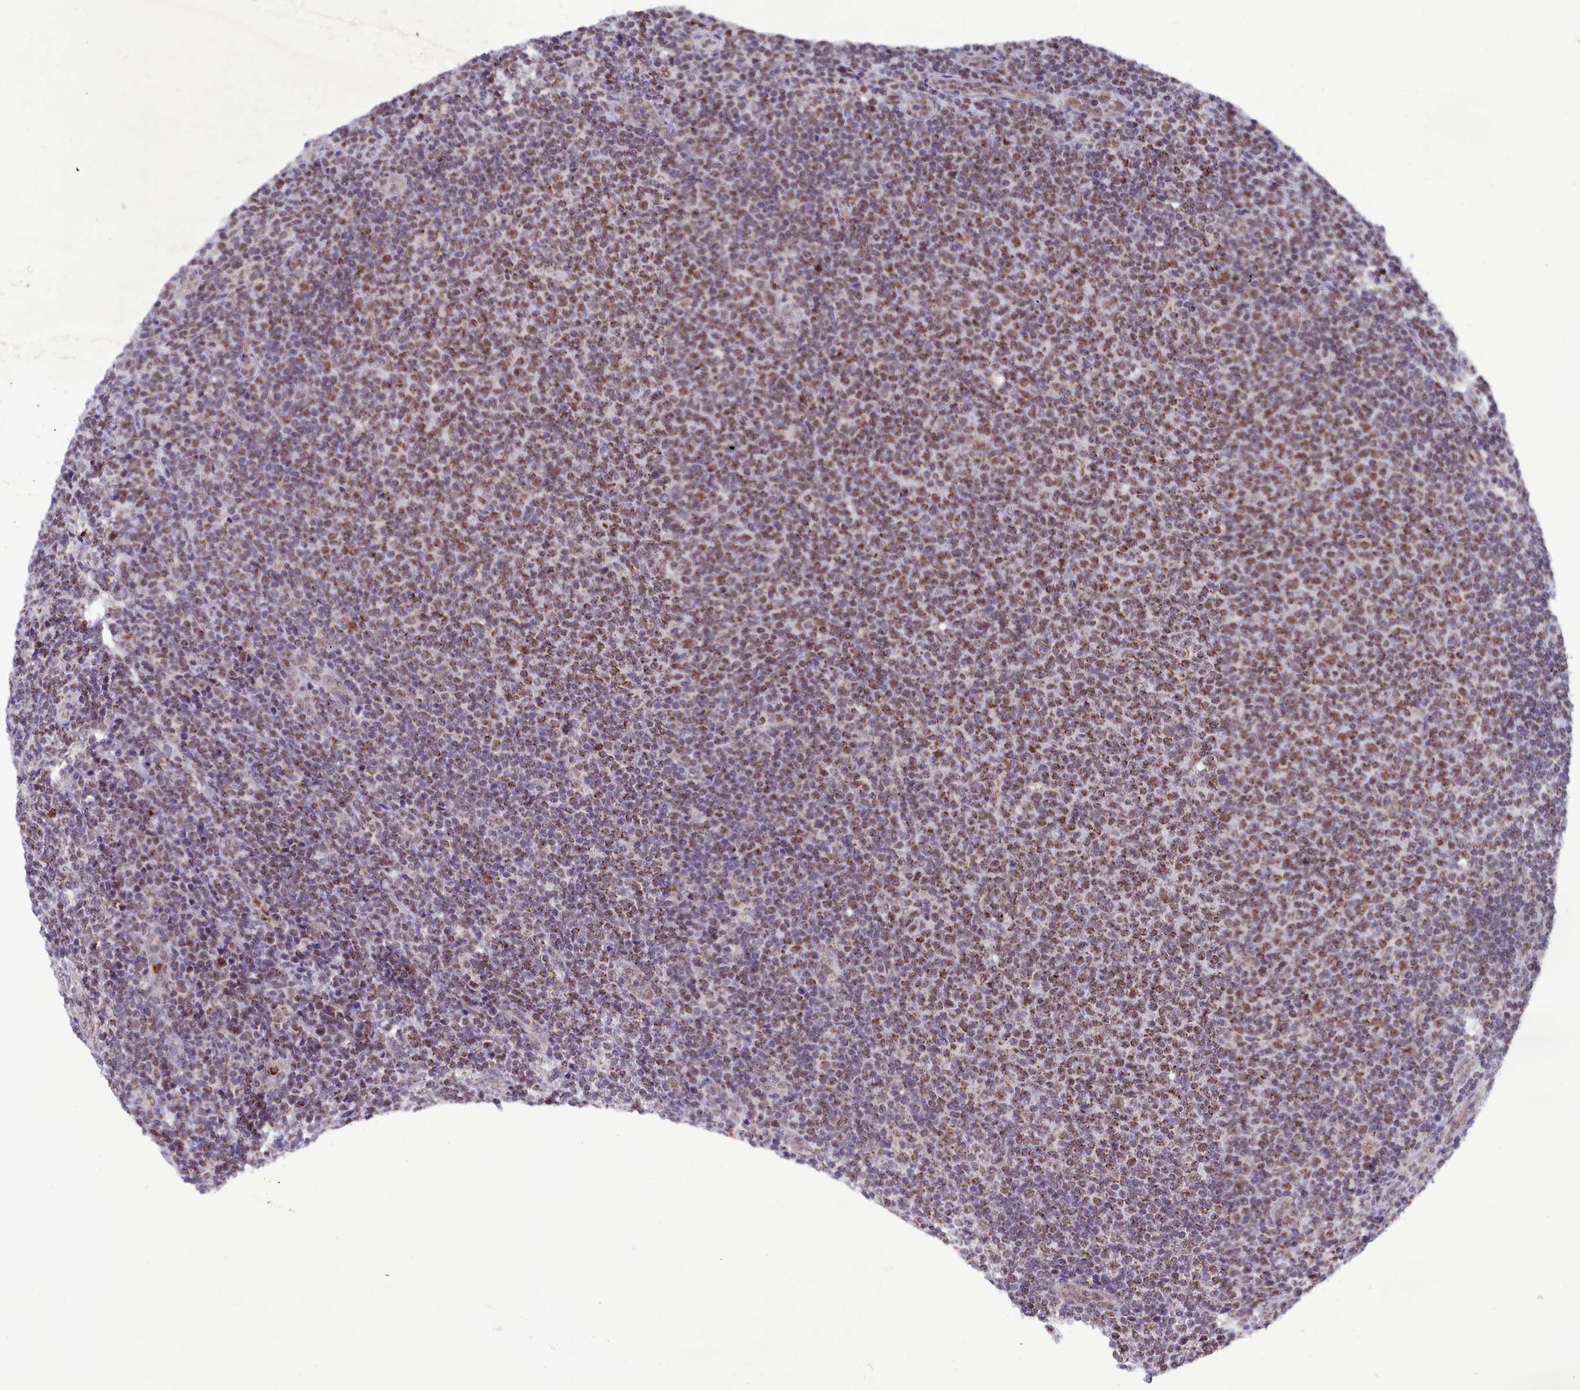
{"staining": {"intensity": "moderate", "quantity": ">75%", "location": "cytoplasmic/membranous,nuclear"}, "tissue": "lymphoma", "cell_type": "Tumor cells", "image_type": "cancer", "snomed": [{"axis": "morphology", "description": "Malignant lymphoma, non-Hodgkin's type, Low grade"}, {"axis": "topography", "description": "Lymph node"}], "caption": "Approximately >75% of tumor cells in lymphoma display moderate cytoplasmic/membranous and nuclear protein staining as visualized by brown immunohistochemical staining.", "gene": "POM121L2", "patient": {"sex": "male", "age": 66}}